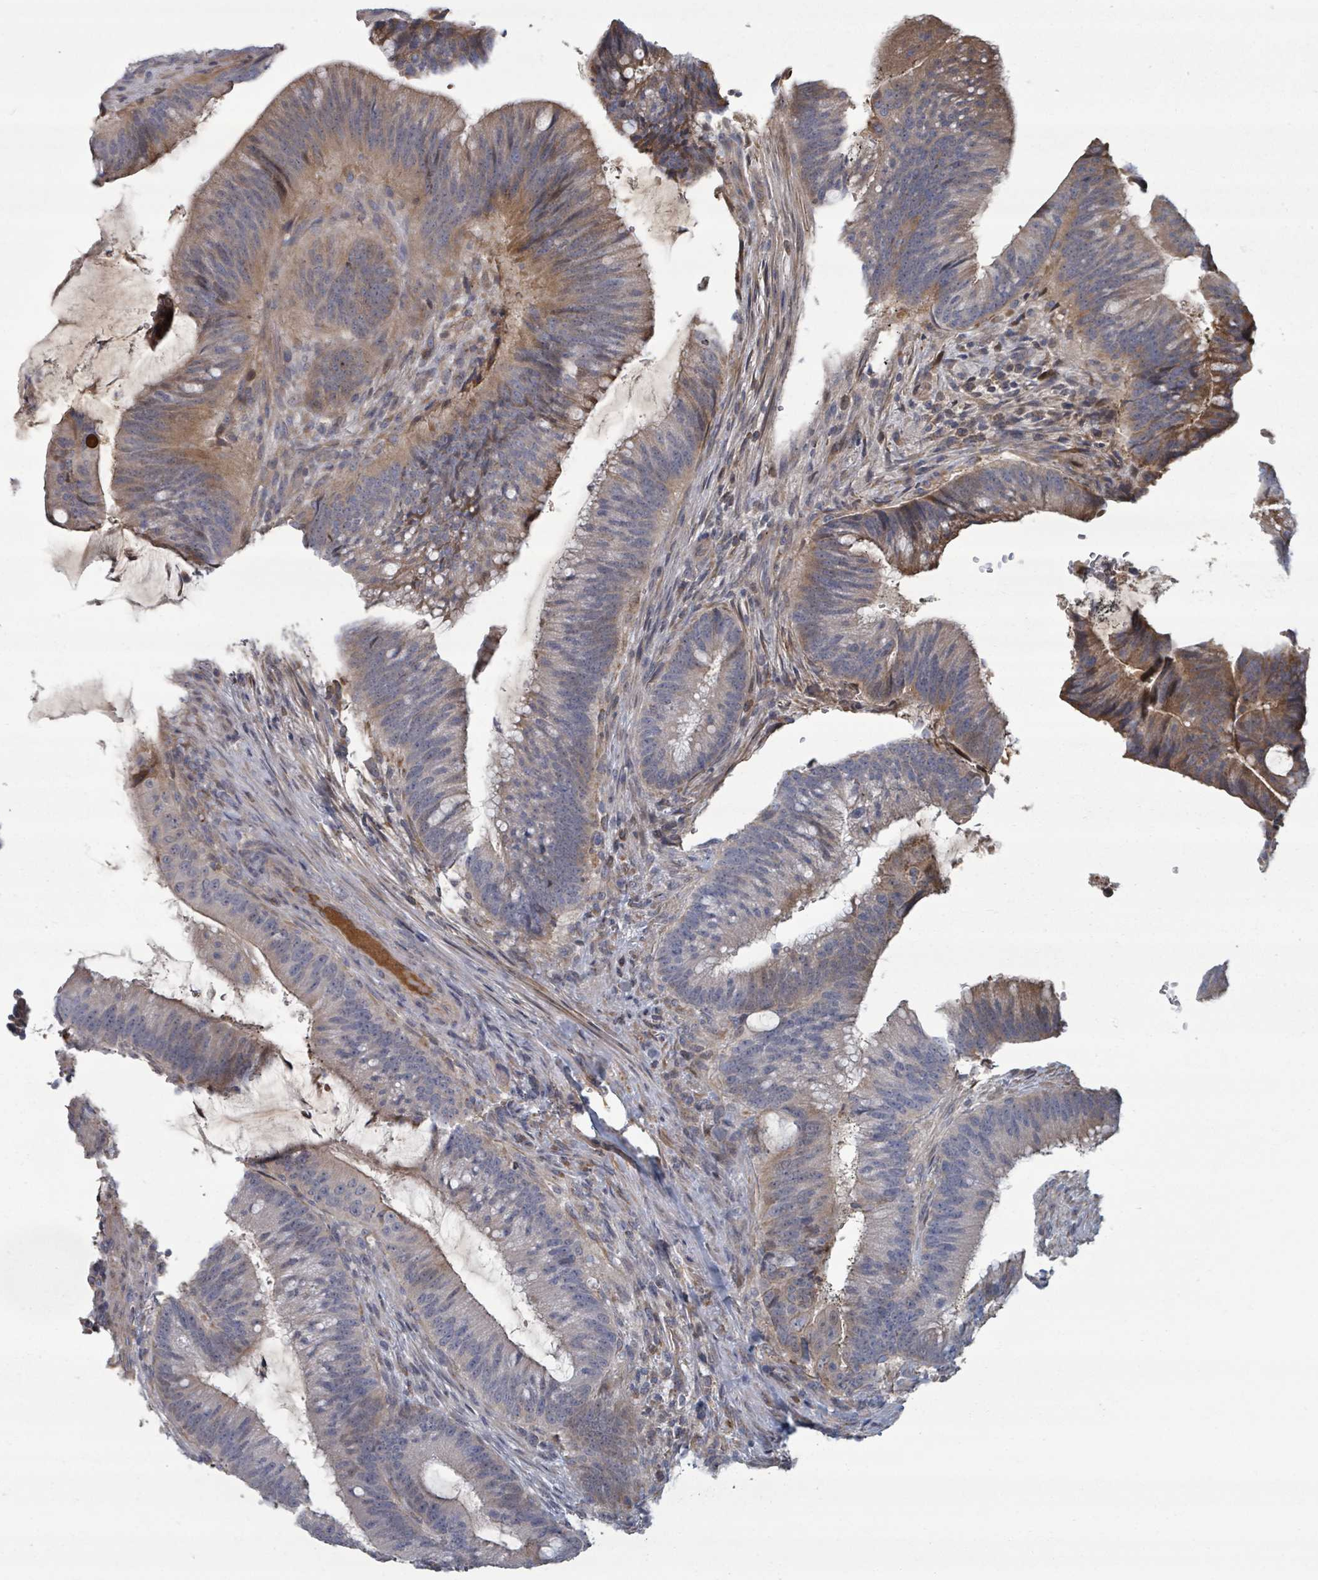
{"staining": {"intensity": "moderate", "quantity": "<25%", "location": "cytoplasmic/membranous"}, "tissue": "colorectal cancer", "cell_type": "Tumor cells", "image_type": "cancer", "snomed": [{"axis": "morphology", "description": "Adenocarcinoma, NOS"}, {"axis": "topography", "description": "Colon"}], "caption": "Tumor cells display moderate cytoplasmic/membranous expression in about <25% of cells in colorectal cancer (adenocarcinoma).", "gene": "GABBR1", "patient": {"sex": "female", "age": 43}}